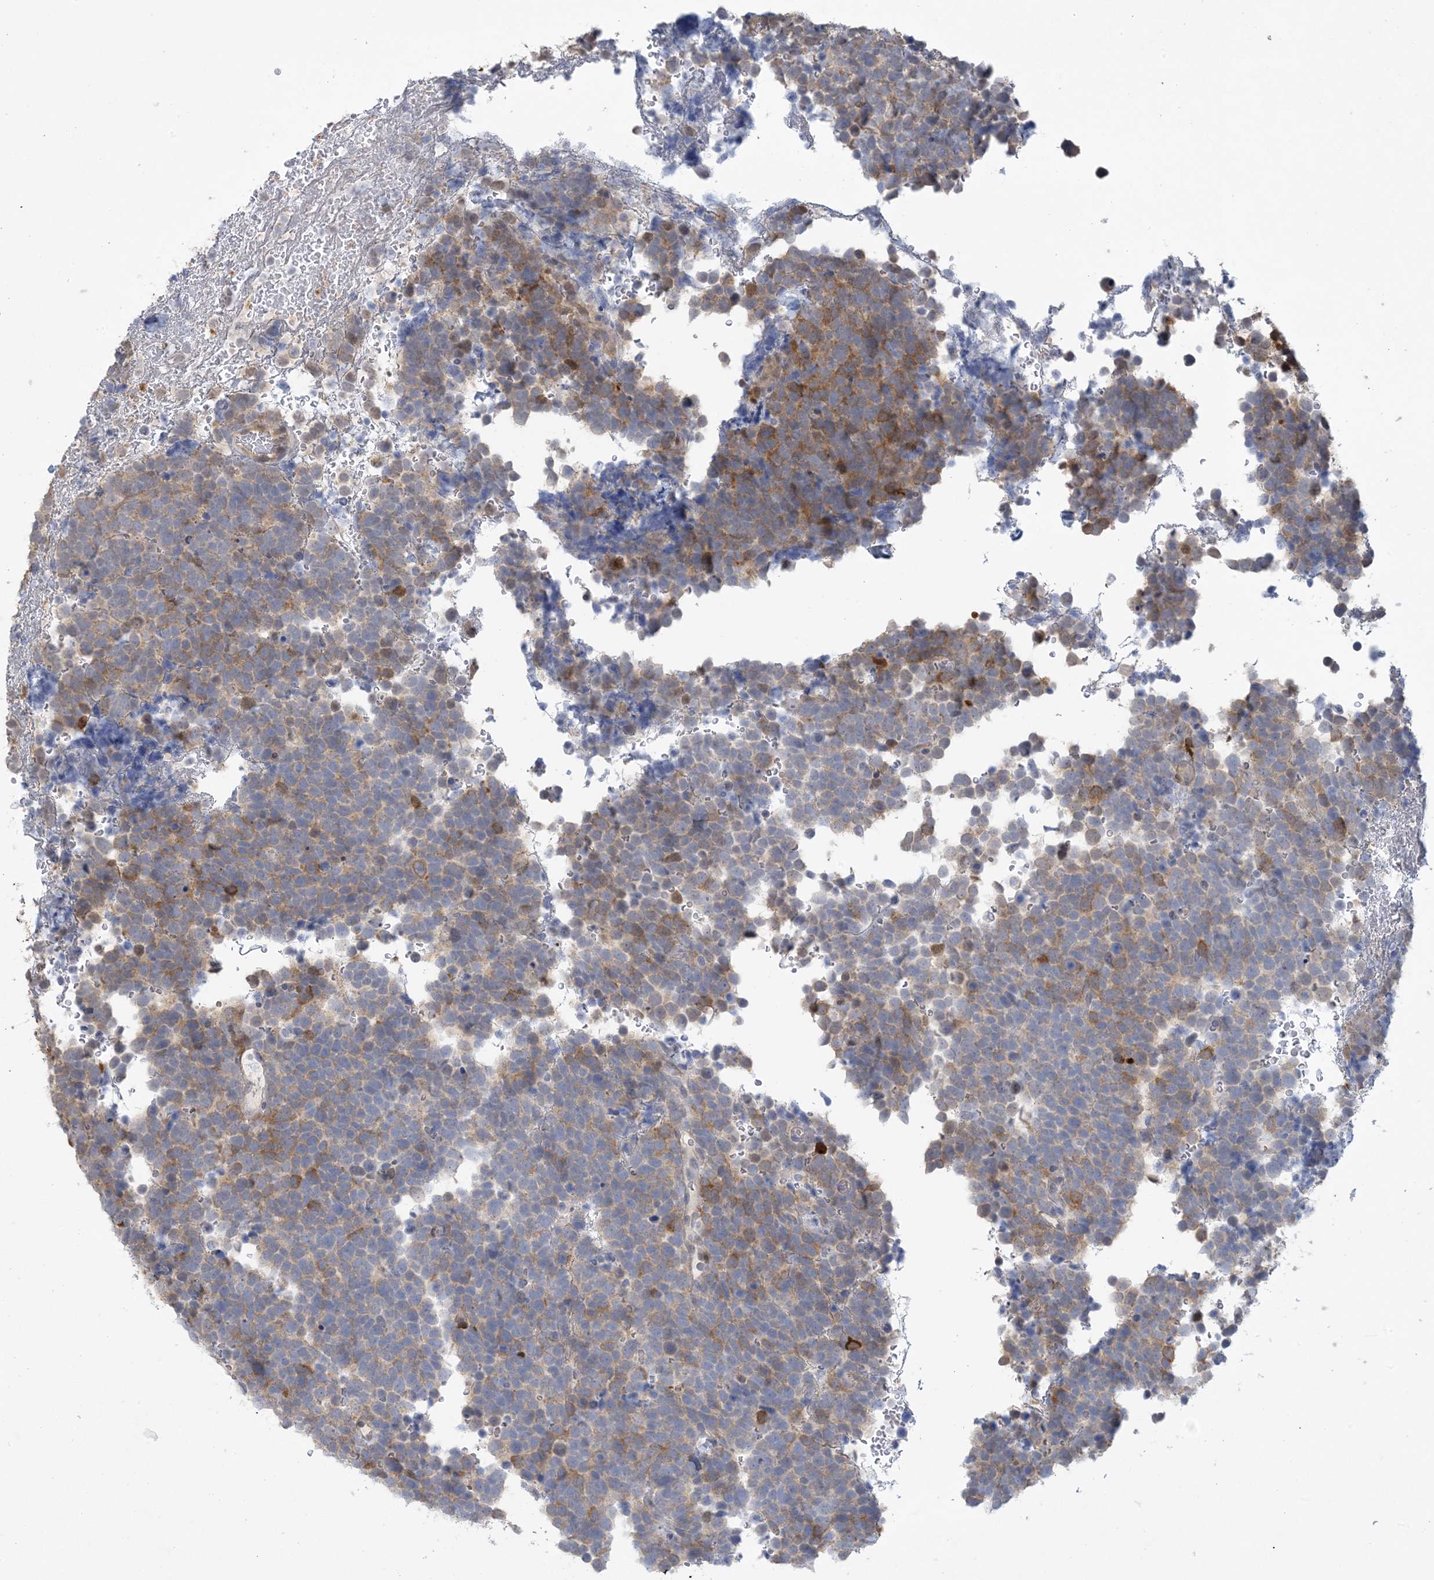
{"staining": {"intensity": "moderate", "quantity": "25%-75%", "location": "cytoplasmic/membranous"}, "tissue": "urothelial cancer", "cell_type": "Tumor cells", "image_type": "cancer", "snomed": [{"axis": "morphology", "description": "Urothelial carcinoma, High grade"}, {"axis": "topography", "description": "Urinary bladder"}], "caption": "This photomicrograph exhibits urothelial carcinoma (high-grade) stained with IHC to label a protein in brown. The cytoplasmic/membranous of tumor cells show moderate positivity for the protein. Nuclei are counter-stained blue.", "gene": "HMGCS1", "patient": {"sex": "female", "age": 82}}